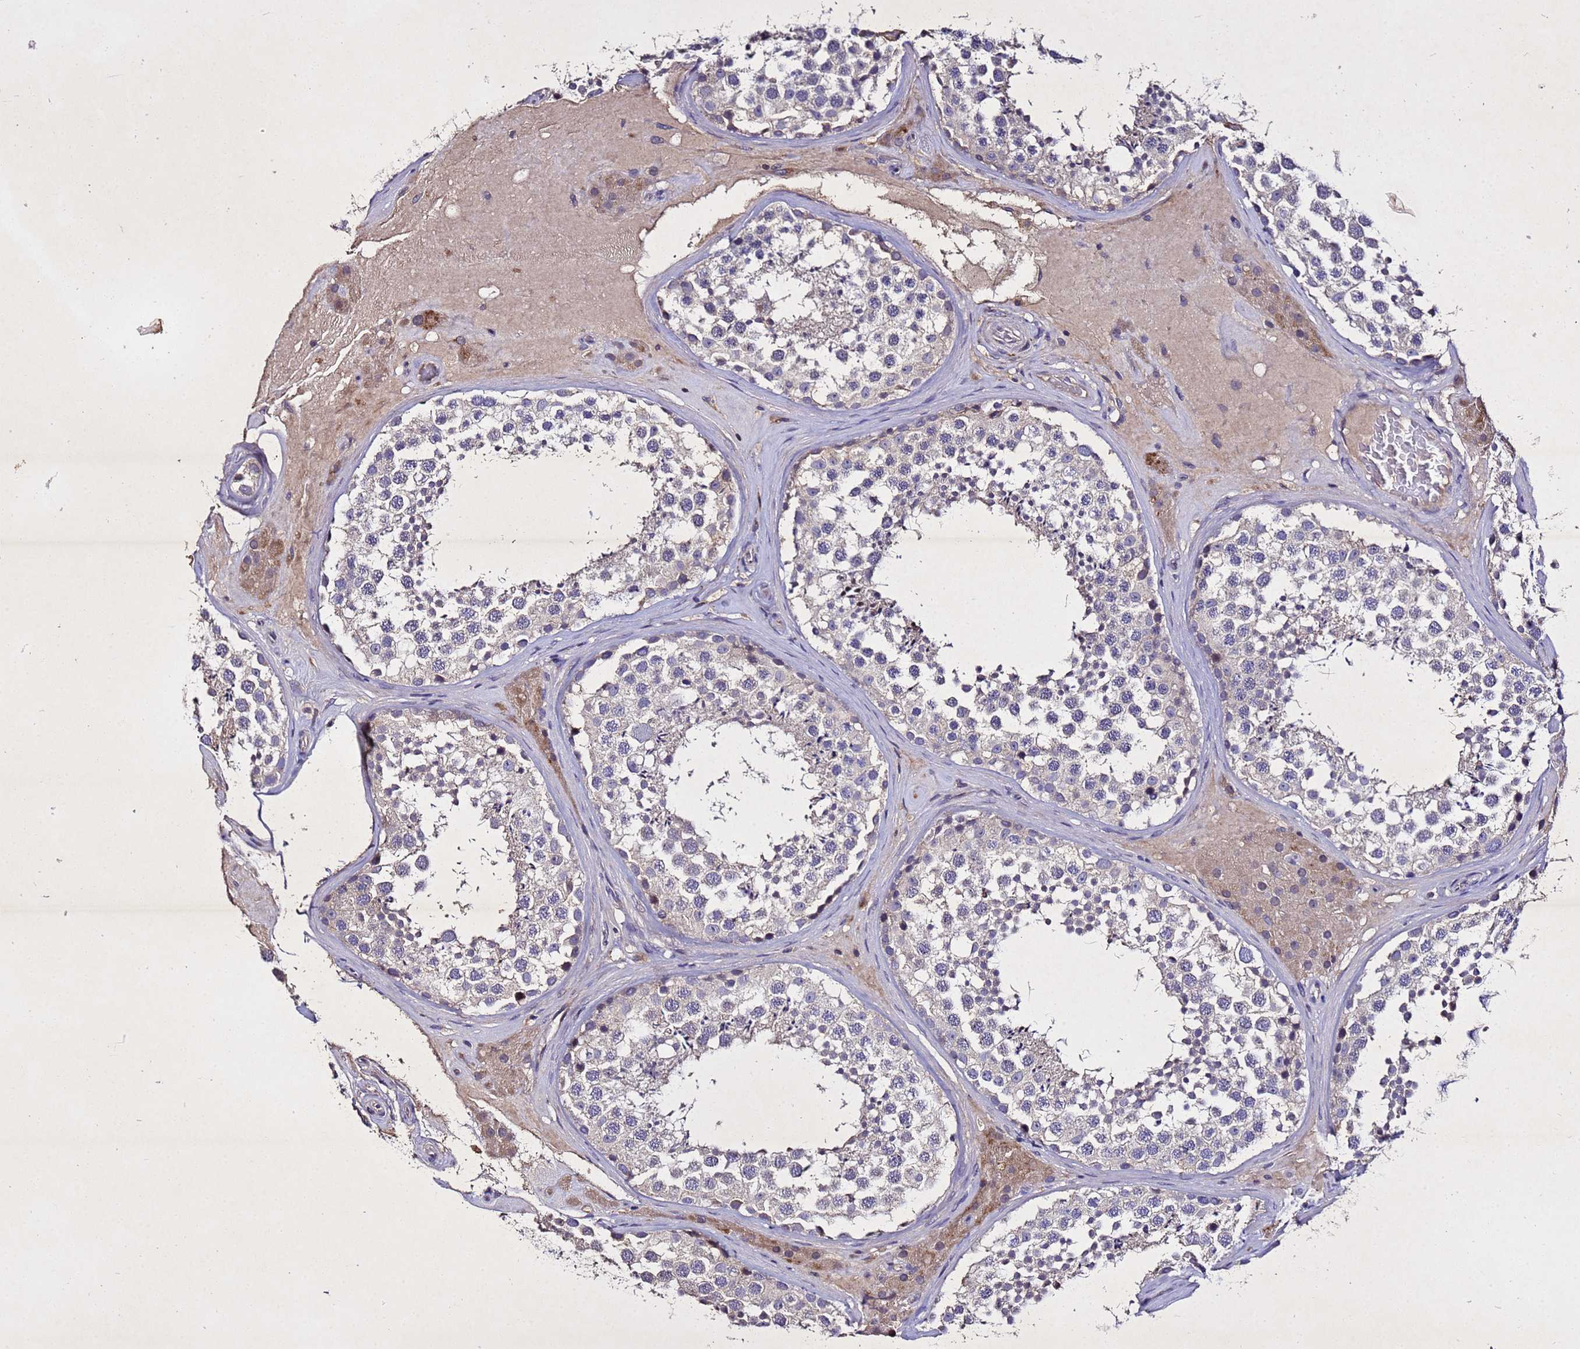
{"staining": {"intensity": "negative", "quantity": "none", "location": "none"}, "tissue": "testis", "cell_type": "Cells in seminiferous ducts", "image_type": "normal", "snomed": [{"axis": "morphology", "description": "Normal tissue, NOS"}, {"axis": "topography", "description": "Testis"}], "caption": "Cells in seminiferous ducts show no significant staining in normal testis. The staining was performed using DAB to visualize the protein expression in brown, while the nuclei were stained in blue with hematoxylin (Magnification: 20x).", "gene": "SV2B", "patient": {"sex": "male", "age": 46}}